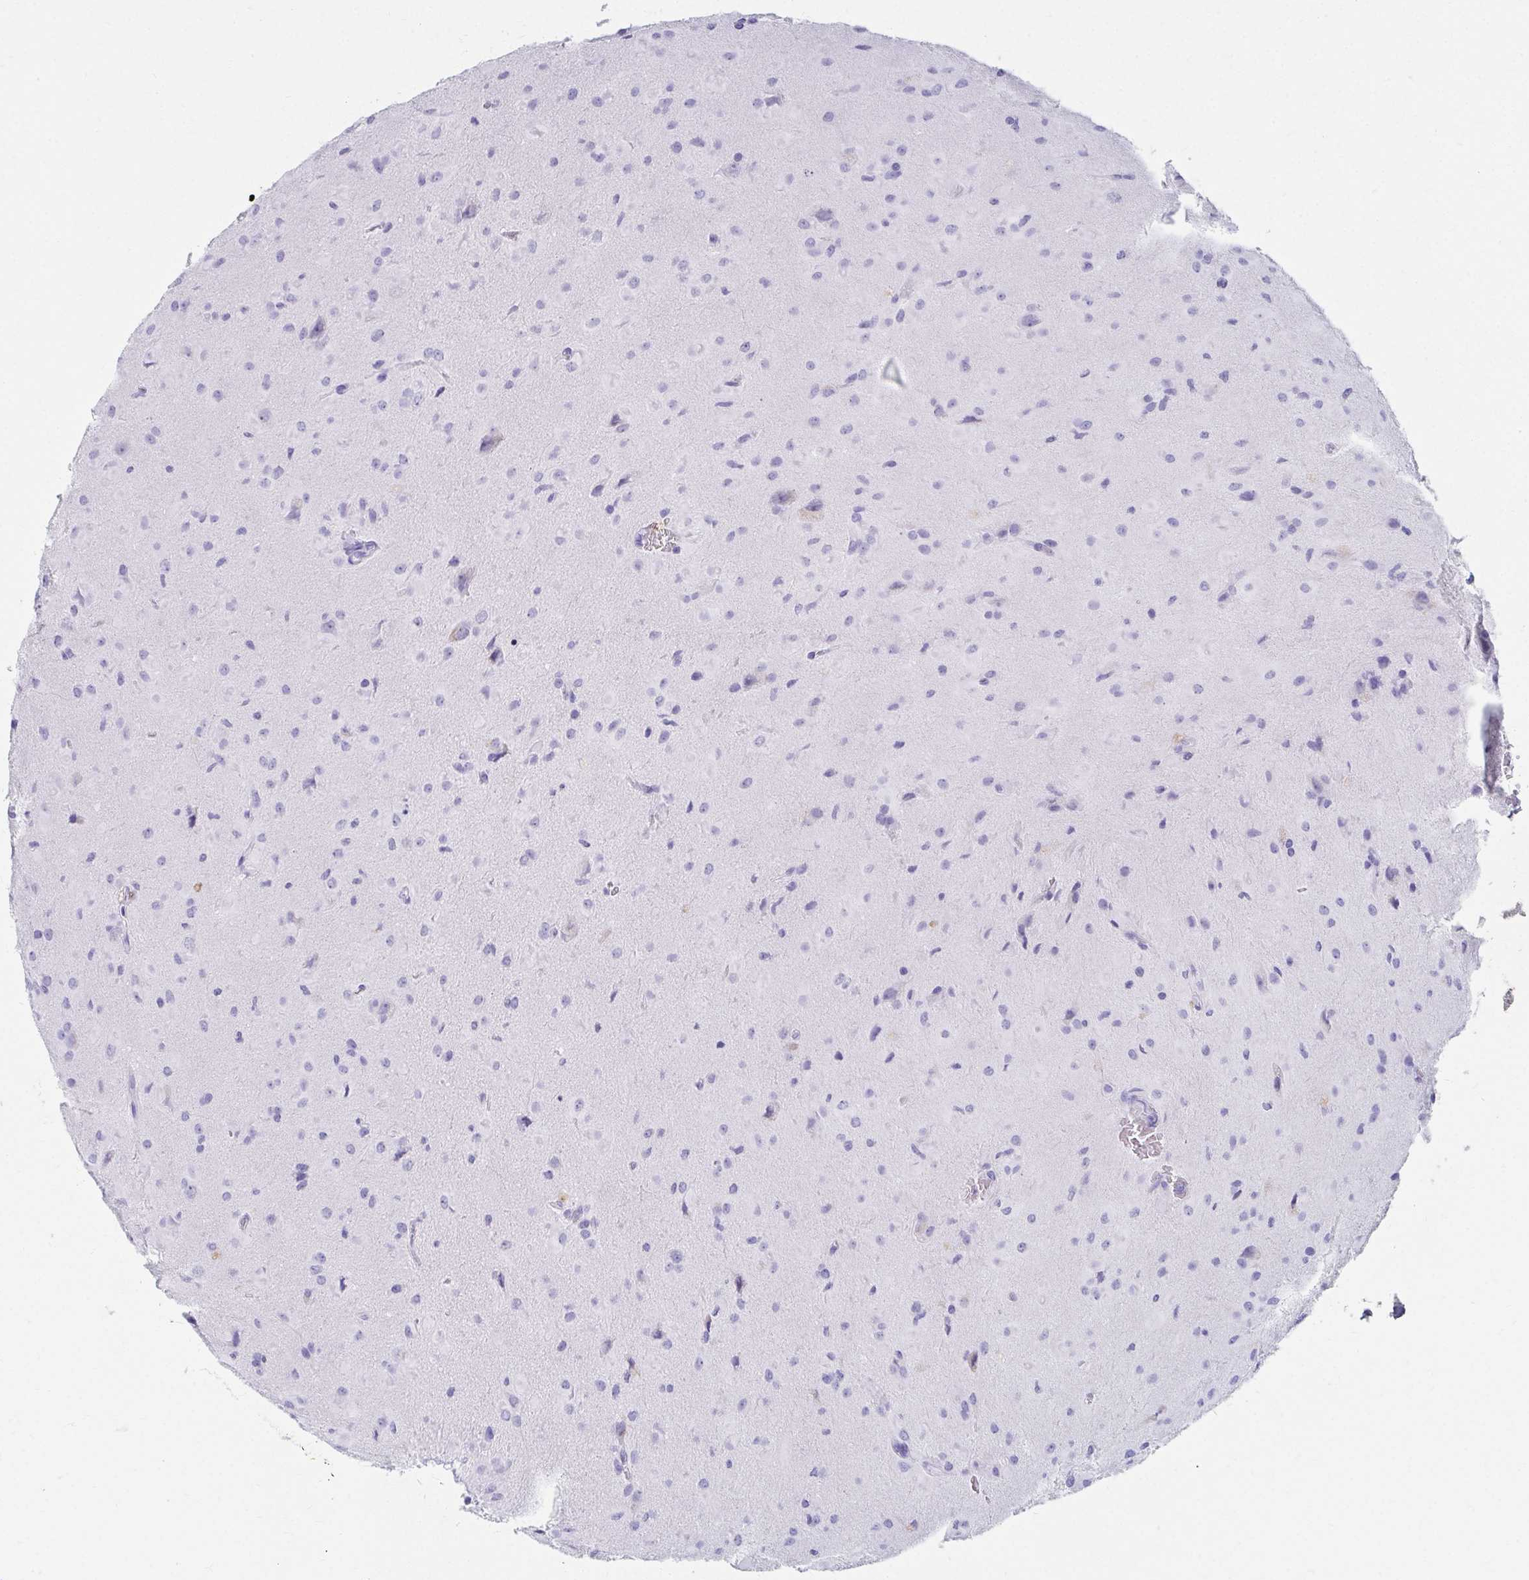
{"staining": {"intensity": "negative", "quantity": "none", "location": "none"}, "tissue": "glioma", "cell_type": "Tumor cells", "image_type": "cancer", "snomed": [{"axis": "morphology", "description": "Glioma, malignant, Low grade"}, {"axis": "topography", "description": "Brain"}], "caption": "High magnification brightfield microscopy of glioma stained with DAB (3,3'-diaminobenzidine) (brown) and counterstained with hematoxylin (blue): tumor cells show no significant staining. (Stains: DAB immunohistochemistry (IHC) with hematoxylin counter stain, Microscopy: brightfield microscopy at high magnification).", "gene": "DPEP3", "patient": {"sex": "male", "age": 58}}